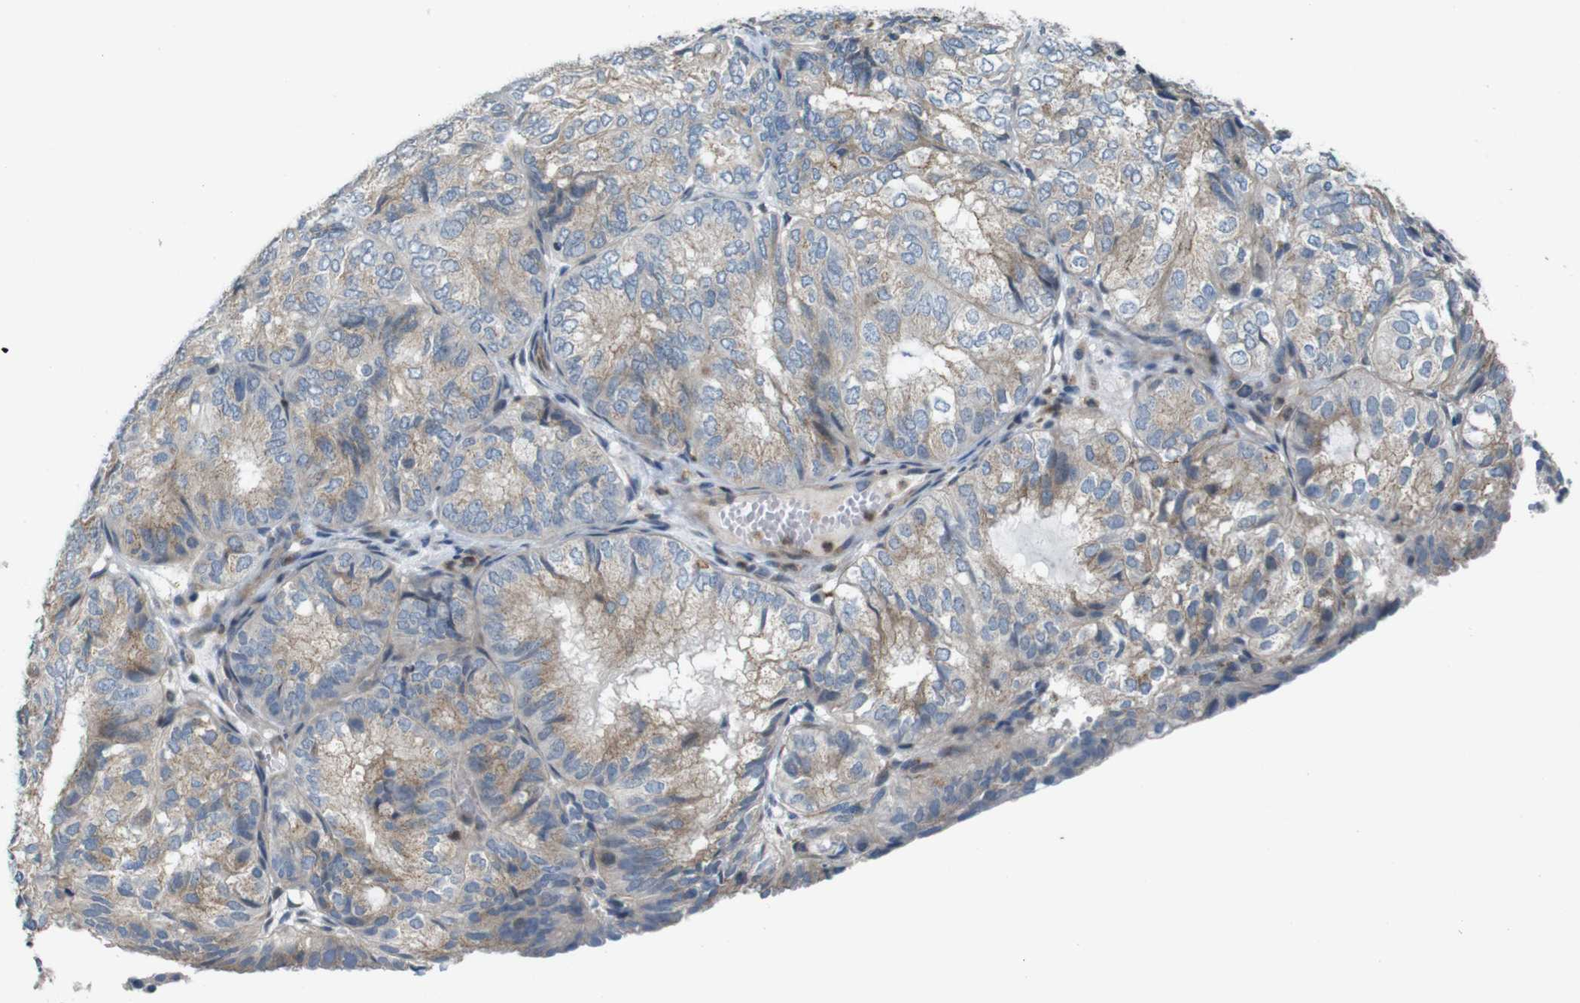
{"staining": {"intensity": "weak", "quantity": ">75%", "location": "cytoplasmic/membranous,nuclear"}, "tissue": "endometrial cancer", "cell_type": "Tumor cells", "image_type": "cancer", "snomed": [{"axis": "morphology", "description": "Adenocarcinoma, NOS"}, {"axis": "topography", "description": "Uterus"}], "caption": "Immunohistochemical staining of human endometrial cancer exhibits weak cytoplasmic/membranous and nuclear protein staining in about >75% of tumor cells.", "gene": "SKI", "patient": {"sex": "female", "age": 60}}